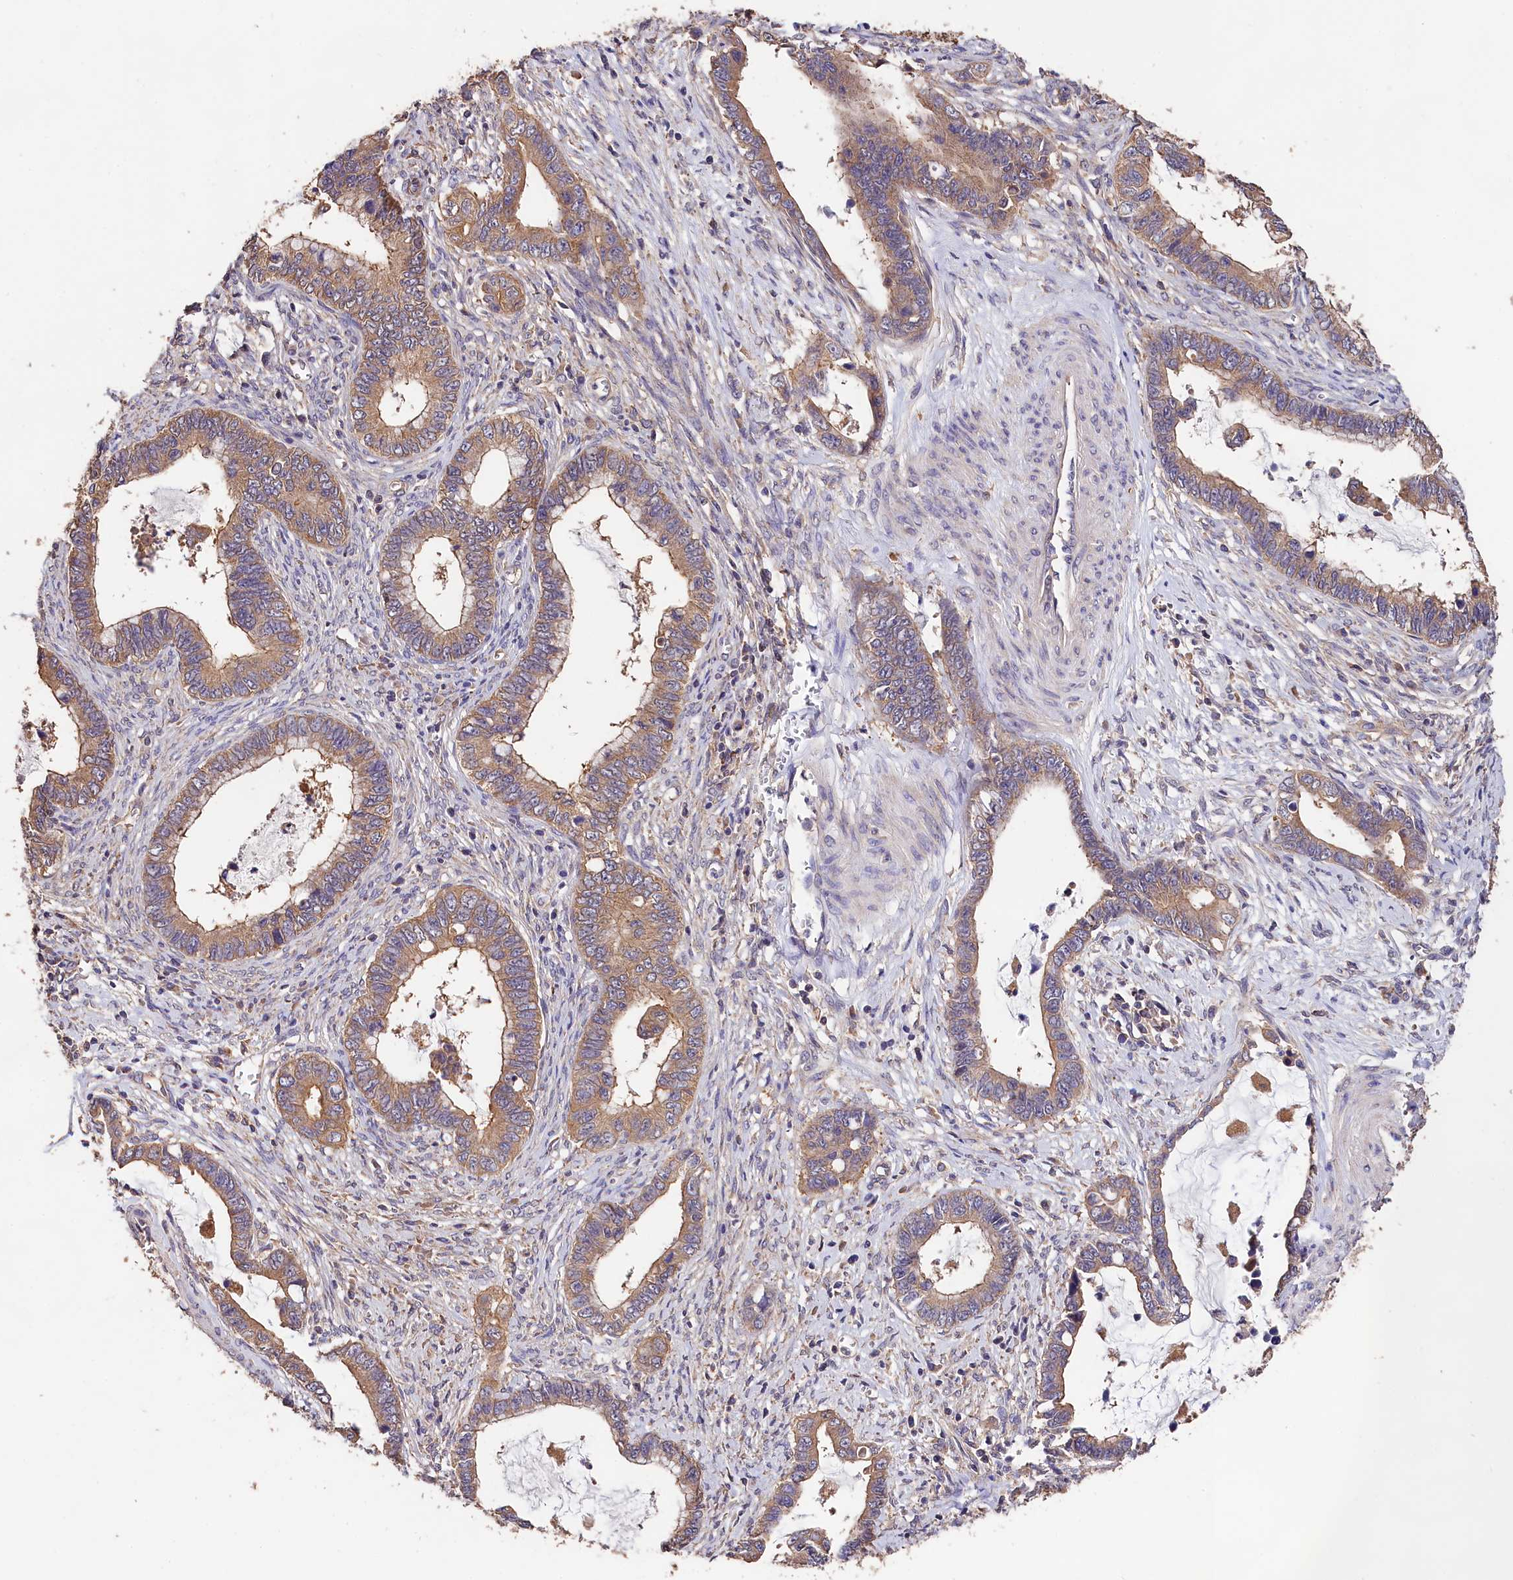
{"staining": {"intensity": "moderate", "quantity": ">75%", "location": "cytoplasmic/membranous"}, "tissue": "cervical cancer", "cell_type": "Tumor cells", "image_type": "cancer", "snomed": [{"axis": "morphology", "description": "Adenocarcinoma, NOS"}, {"axis": "topography", "description": "Cervix"}], "caption": "Approximately >75% of tumor cells in human cervical cancer reveal moderate cytoplasmic/membranous protein positivity as visualized by brown immunohistochemical staining.", "gene": "OAS3", "patient": {"sex": "female", "age": 44}}